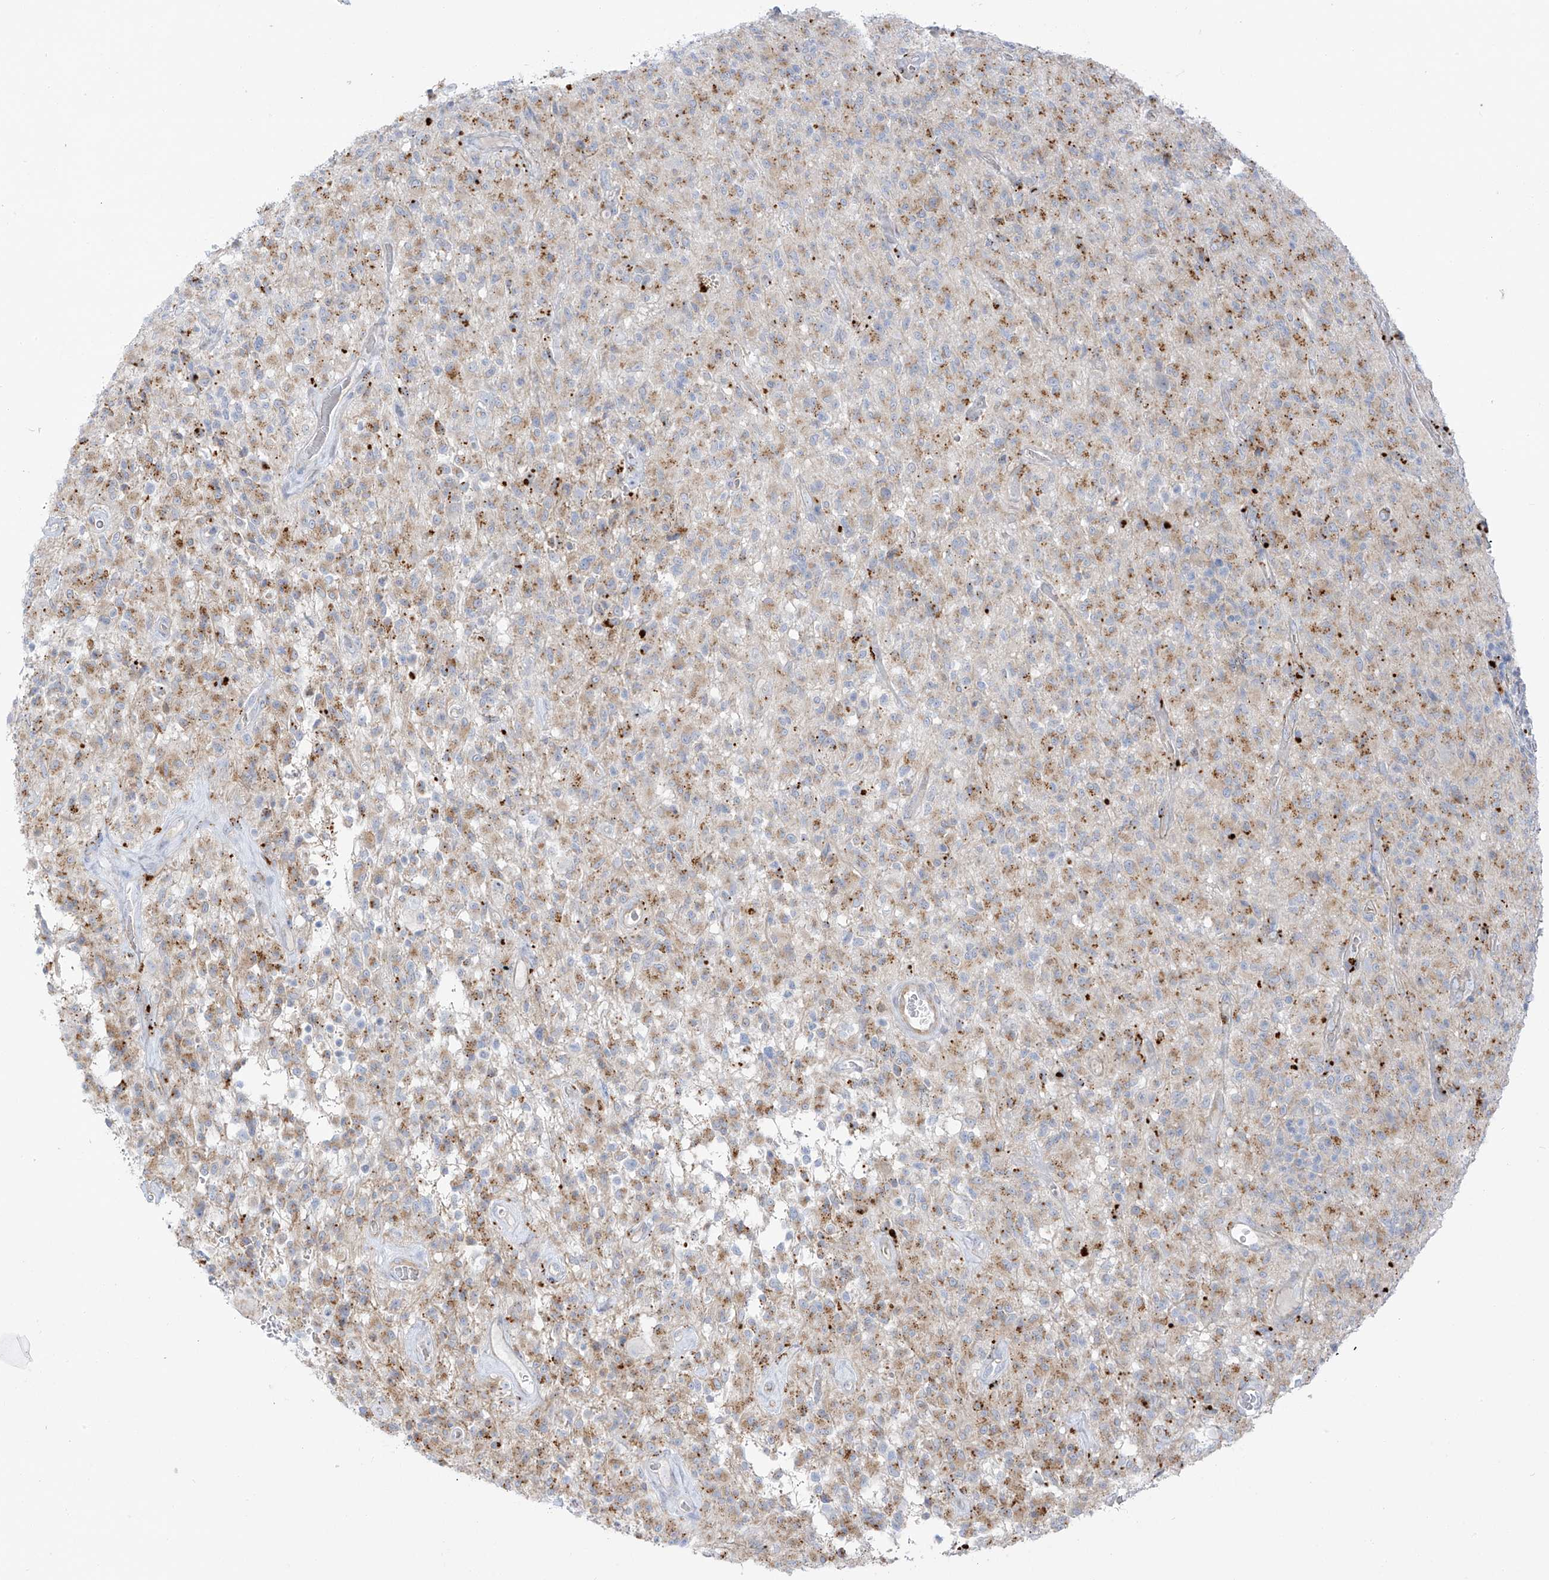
{"staining": {"intensity": "weak", "quantity": ">75%", "location": "cytoplasmic/membranous"}, "tissue": "glioma", "cell_type": "Tumor cells", "image_type": "cancer", "snomed": [{"axis": "morphology", "description": "Glioma, malignant, High grade"}, {"axis": "topography", "description": "Brain"}], "caption": "High-power microscopy captured an IHC photomicrograph of malignant glioma (high-grade), revealing weak cytoplasmic/membranous positivity in about >75% of tumor cells.", "gene": "TAL2", "patient": {"sex": "female", "age": 57}}